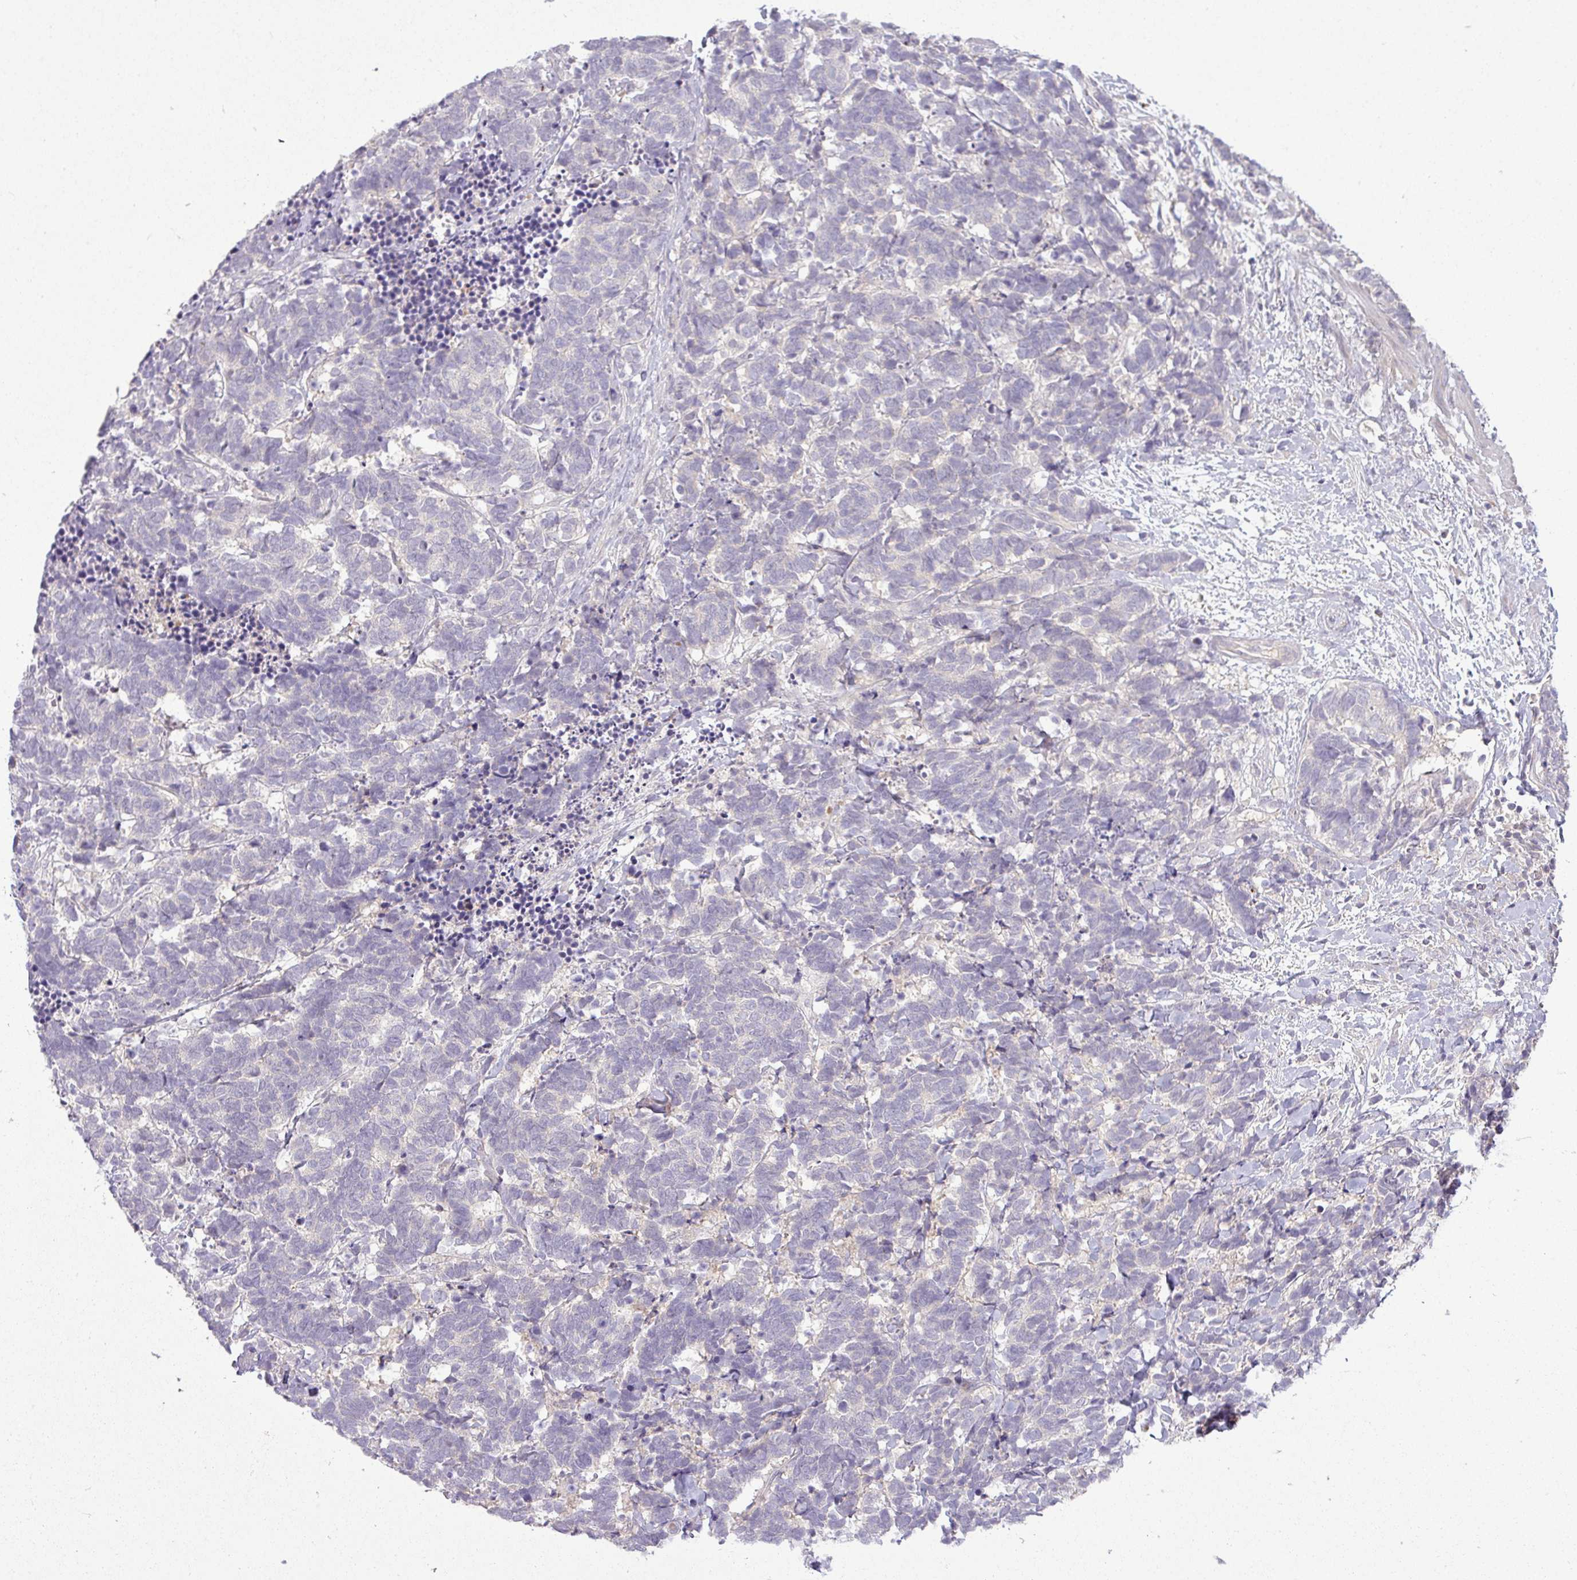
{"staining": {"intensity": "negative", "quantity": "none", "location": "none"}, "tissue": "carcinoid", "cell_type": "Tumor cells", "image_type": "cancer", "snomed": [{"axis": "morphology", "description": "Carcinoma, NOS"}, {"axis": "morphology", "description": "Carcinoid, malignant, NOS"}, {"axis": "topography", "description": "Prostate"}], "caption": "The histopathology image shows no significant staining in tumor cells of carcinoid.", "gene": "APOM", "patient": {"sex": "male", "age": 57}}